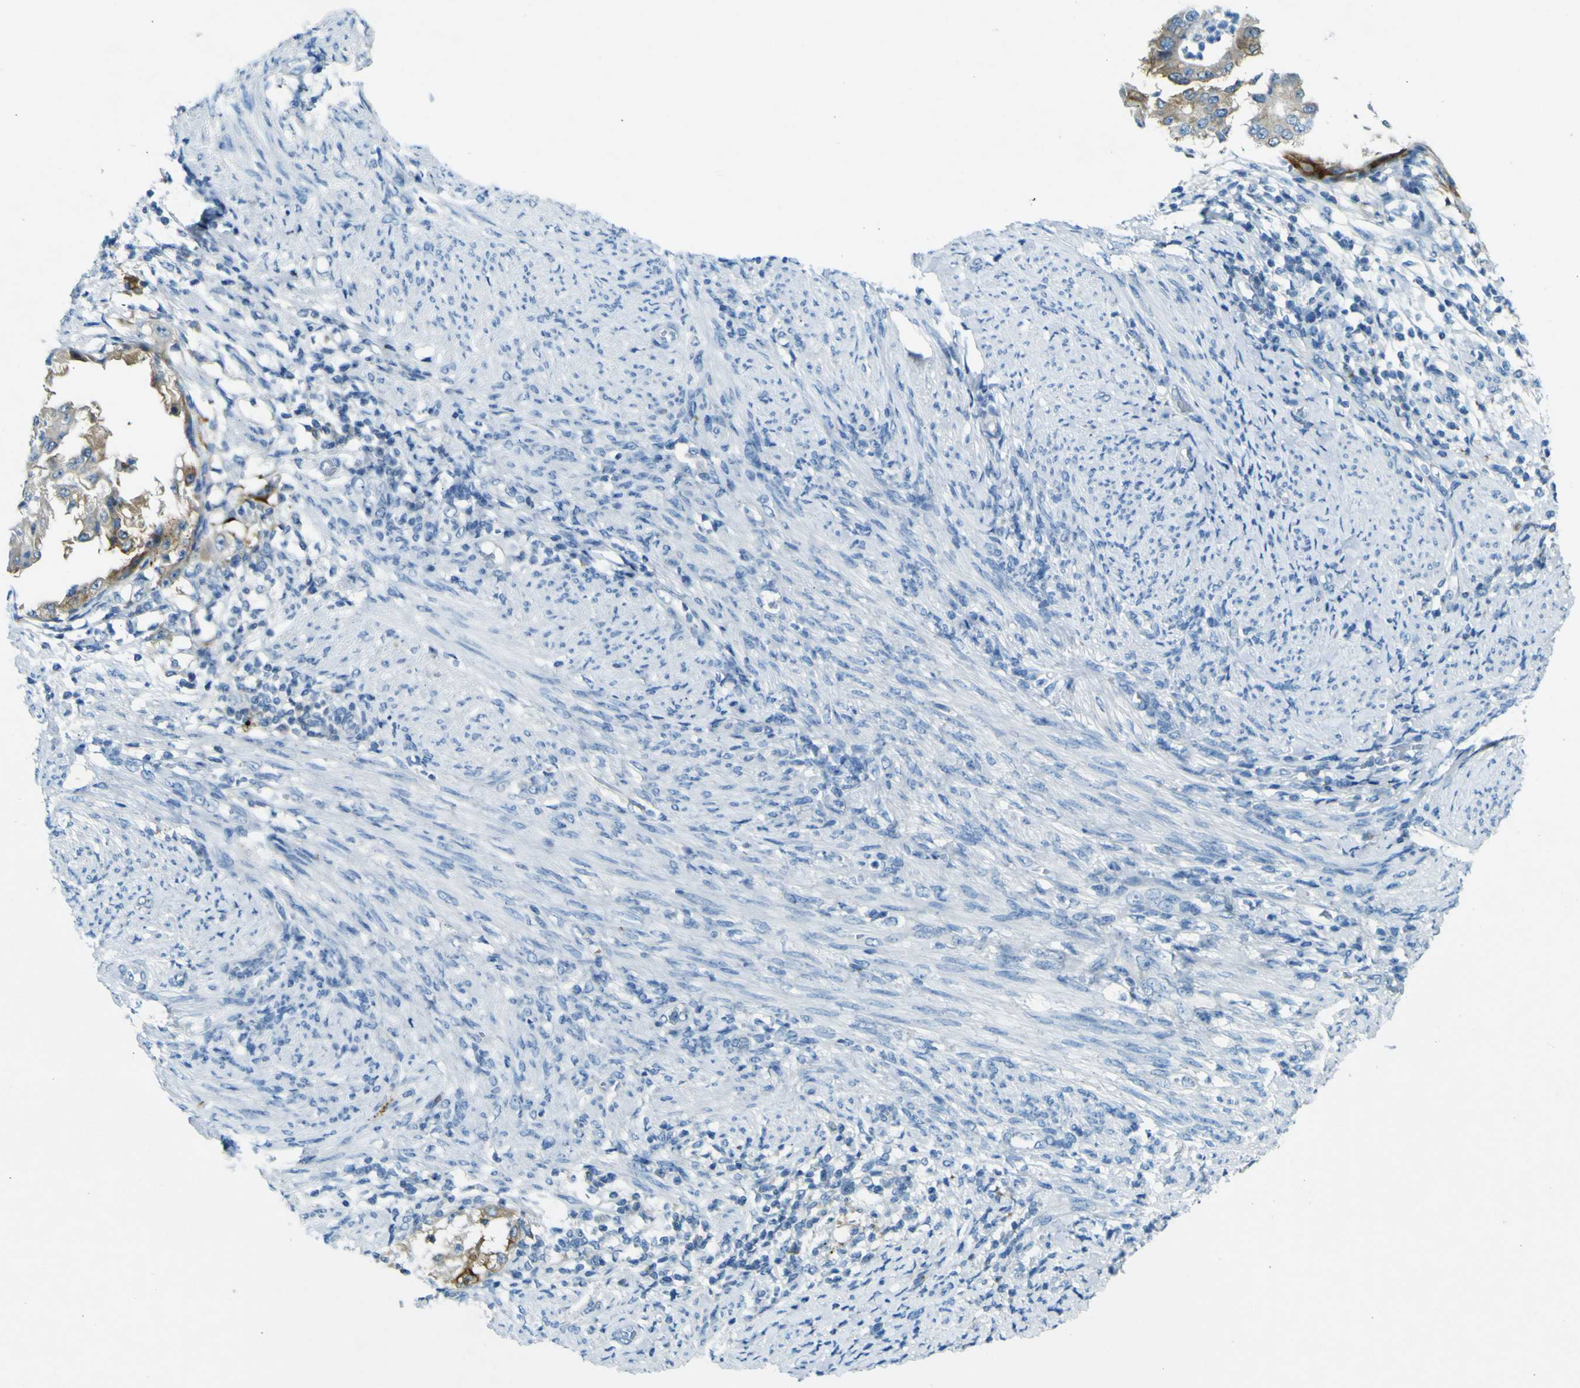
{"staining": {"intensity": "moderate", "quantity": "25%-75%", "location": "cytoplasmic/membranous"}, "tissue": "endometrial cancer", "cell_type": "Tumor cells", "image_type": "cancer", "snomed": [{"axis": "morphology", "description": "Adenocarcinoma, NOS"}, {"axis": "topography", "description": "Endometrium"}], "caption": "Endometrial adenocarcinoma stained with DAB (3,3'-diaminobenzidine) immunohistochemistry reveals medium levels of moderate cytoplasmic/membranous expression in about 25%-75% of tumor cells. Immunohistochemistry (ihc) stains the protein in brown and the nuclei are stained blue.", "gene": "SORCS1", "patient": {"sex": "female", "age": 85}}